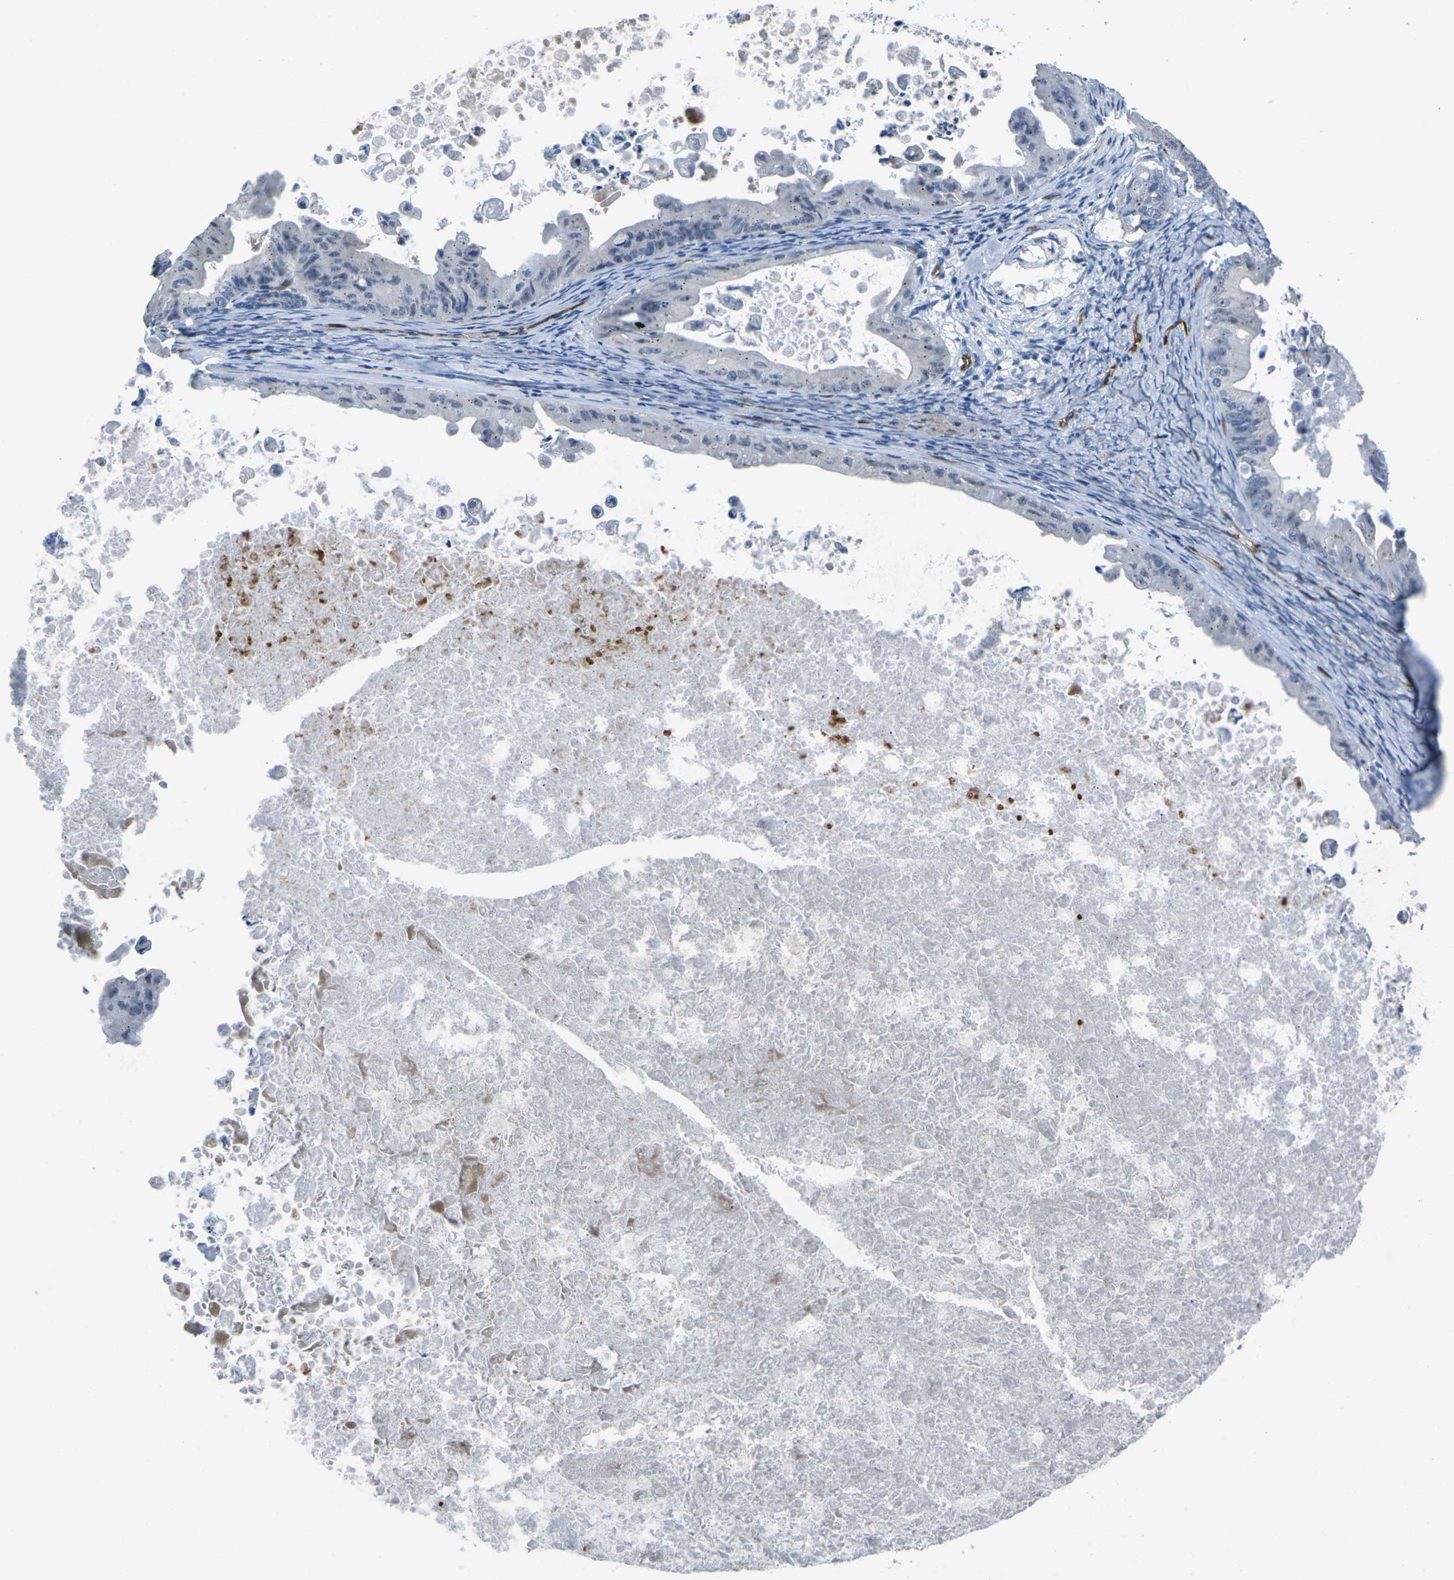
{"staining": {"intensity": "negative", "quantity": "none", "location": "none"}, "tissue": "ovarian cancer", "cell_type": "Tumor cells", "image_type": "cancer", "snomed": [{"axis": "morphology", "description": "Cystadenocarcinoma, mucinous, NOS"}, {"axis": "topography", "description": "Ovary"}], "caption": "IHC of human mucinous cystadenocarcinoma (ovarian) reveals no staining in tumor cells.", "gene": "HSPA12B", "patient": {"sex": "female", "age": 37}}